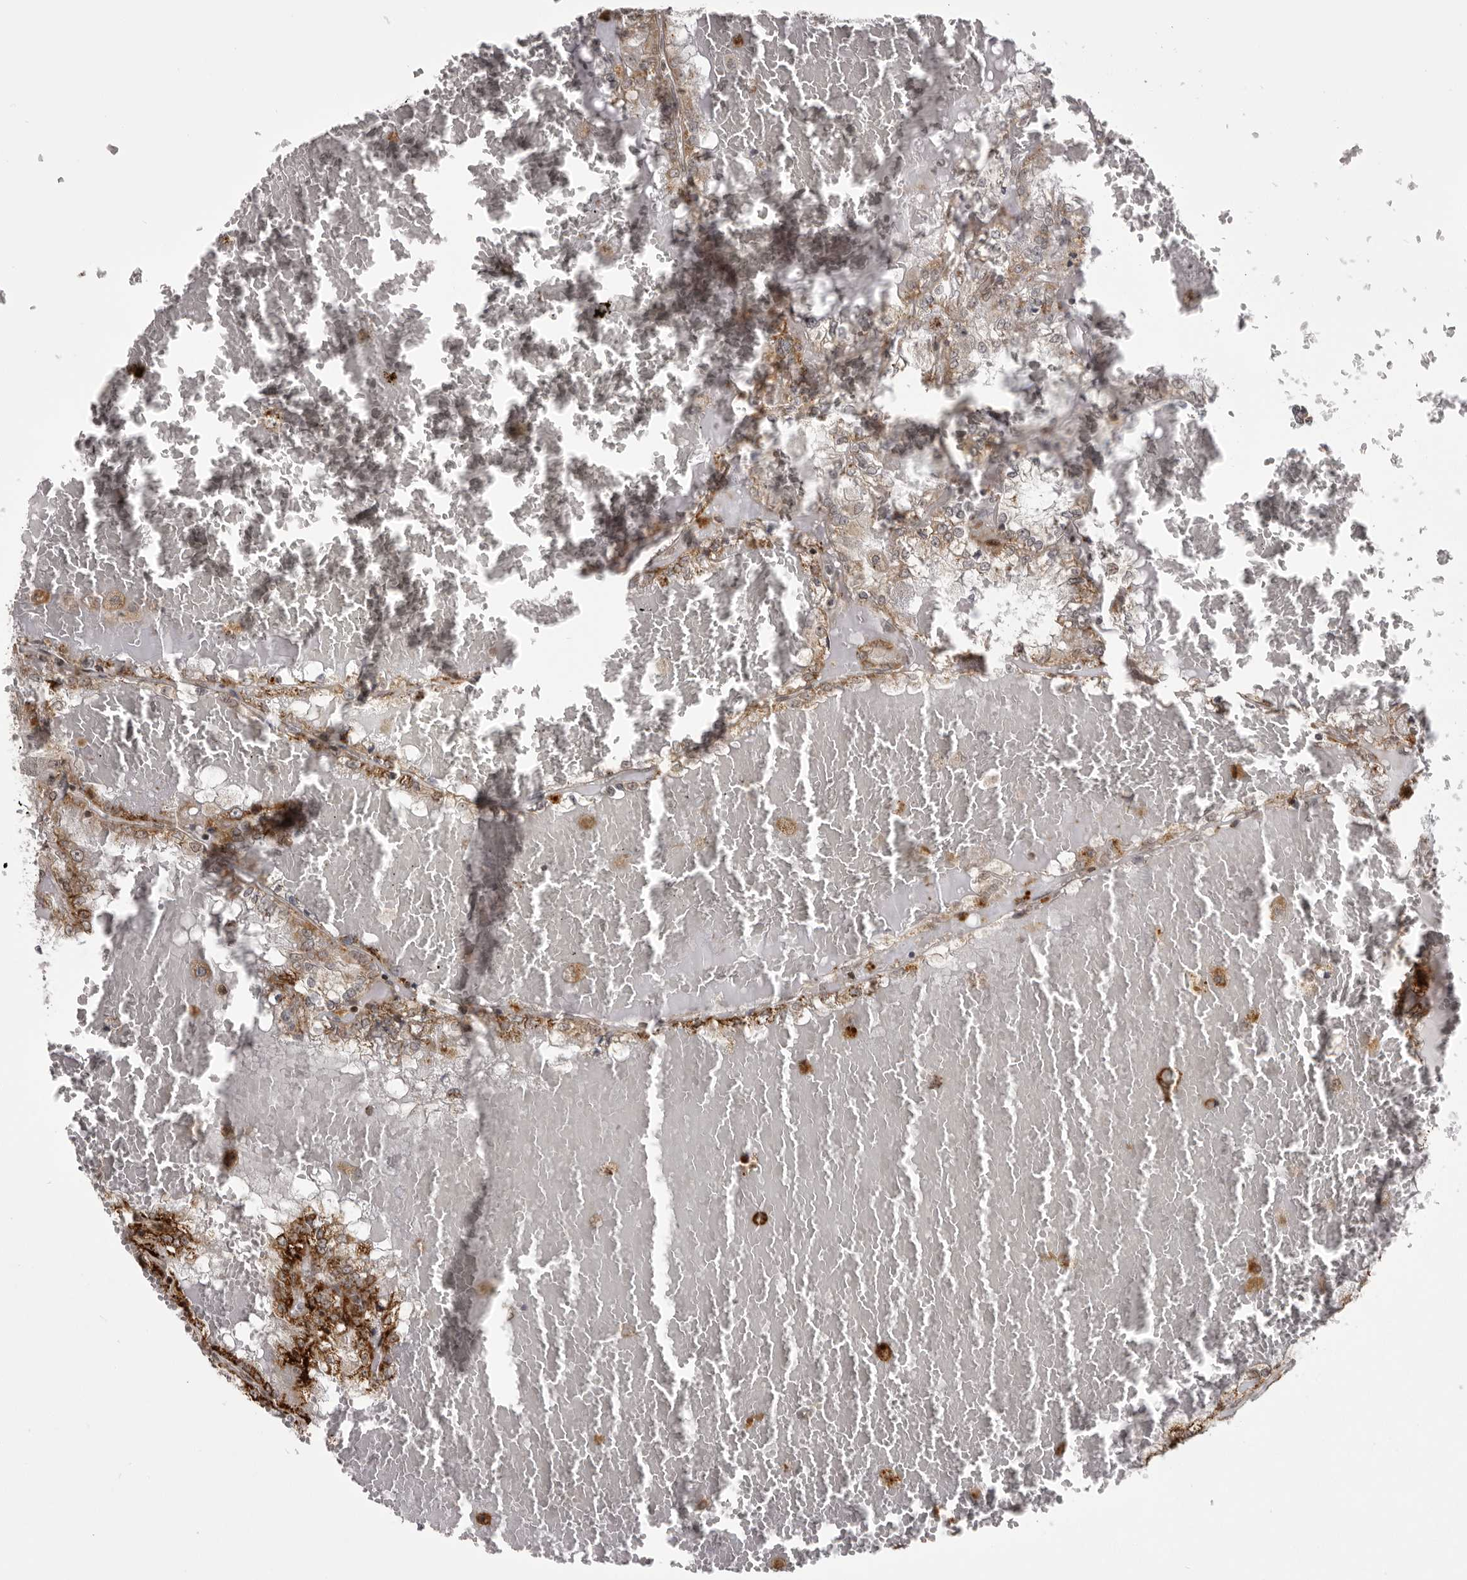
{"staining": {"intensity": "moderate", "quantity": "25%-75%", "location": "cytoplasmic/membranous"}, "tissue": "renal cancer", "cell_type": "Tumor cells", "image_type": "cancer", "snomed": [{"axis": "morphology", "description": "Adenocarcinoma, NOS"}, {"axis": "topography", "description": "Kidney"}], "caption": "Immunohistochemical staining of human renal cancer (adenocarcinoma) shows medium levels of moderate cytoplasmic/membranous positivity in approximately 25%-75% of tumor cells.", "gene": "C1orf109", "patient": {"sex": "female", "age": 56}}